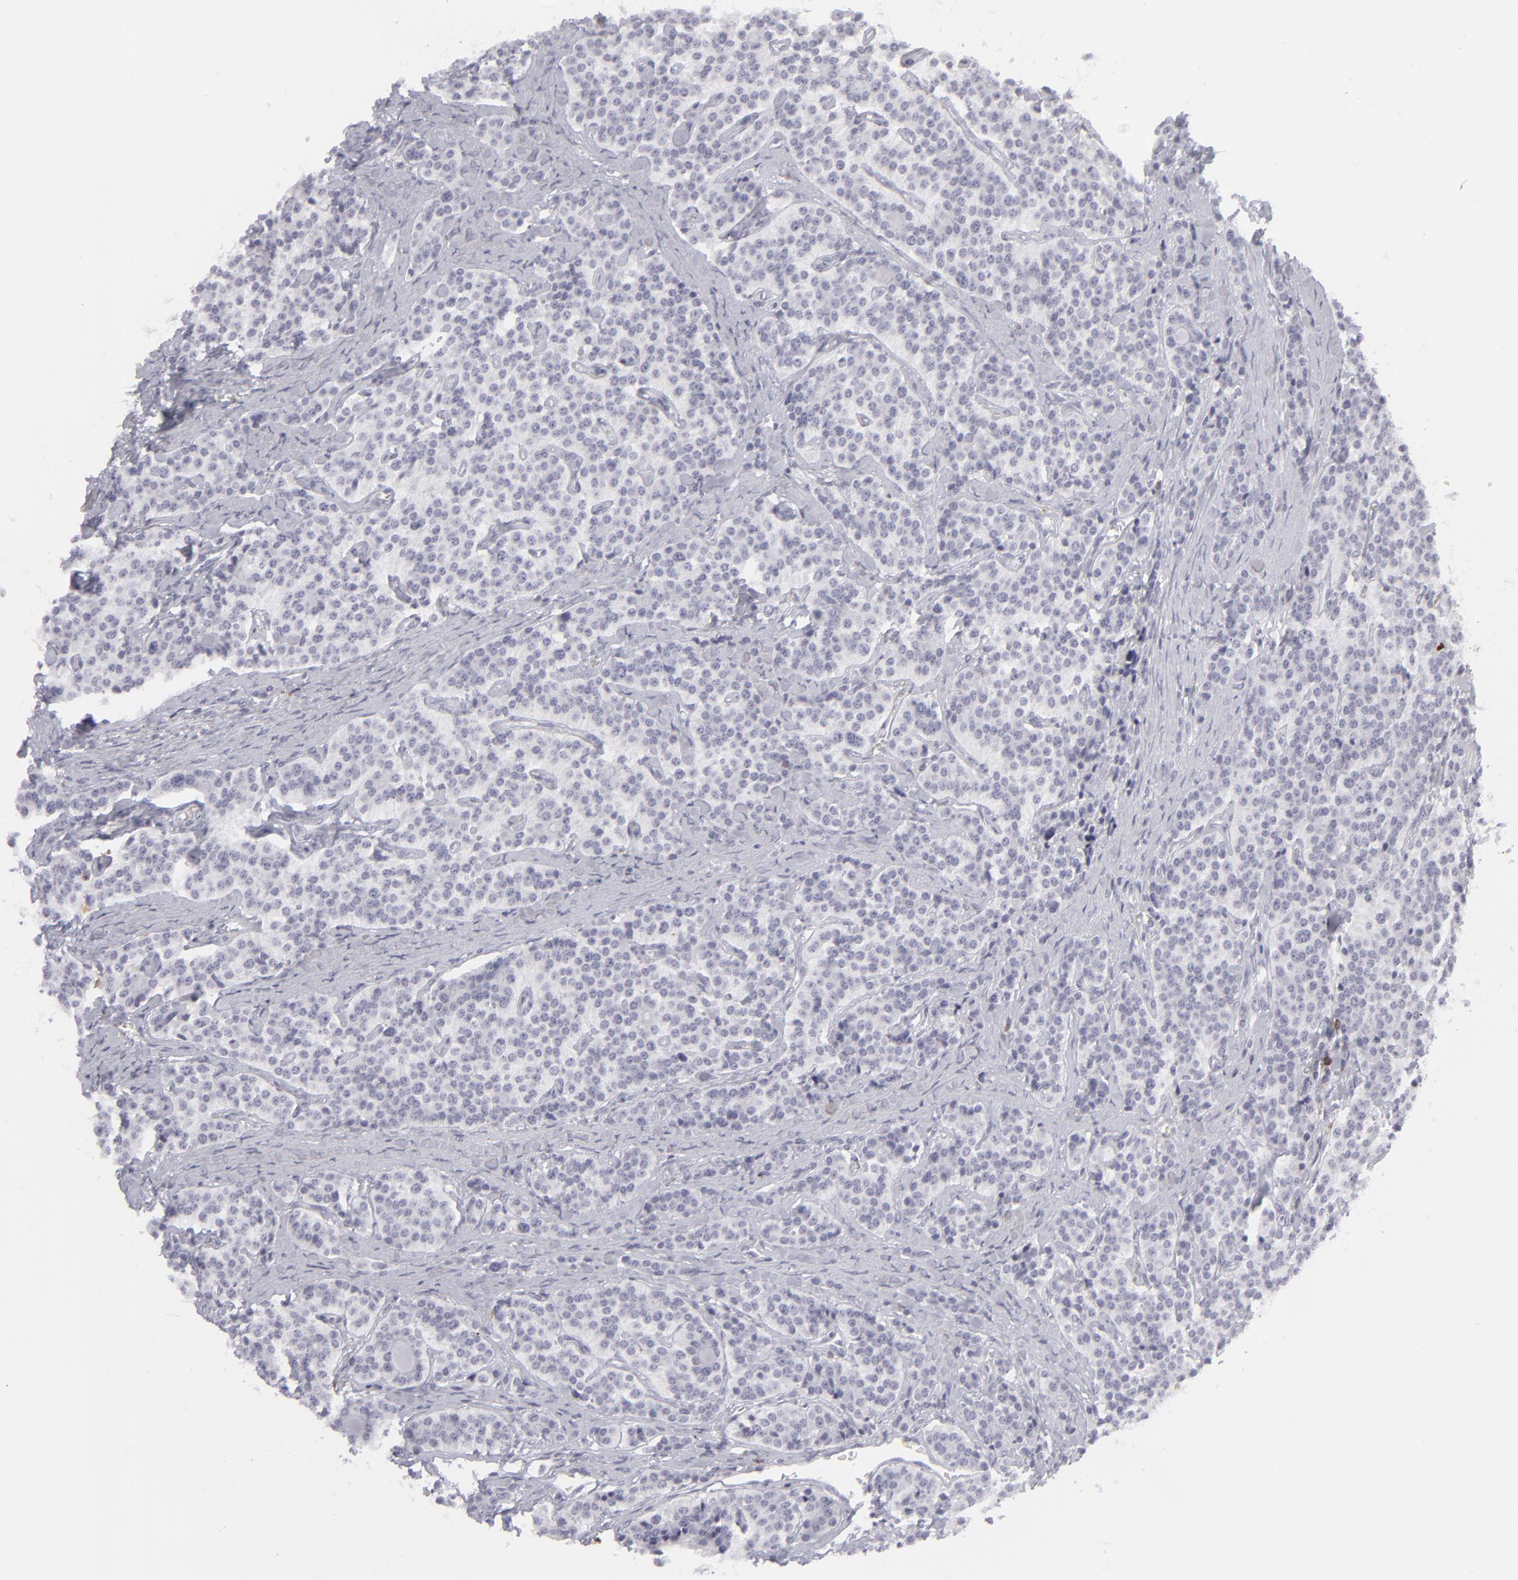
{"staining": {"intensity": "negative", "quantity": "none", "location": "none"}, "tissue": "carcinoid", "cell_type": "Tumor cells", "image_type": "cancer", "snomed": [{"axis": "morphology", "description": "Carcinoid, malignant, NOS"}, {"axis": "topography", "description": "Small intestine"}], "caption": "Photomicrograph shows no significant protein positivity in tumor cells of carcinoid. The staining was performed using DAB (3,3'-diaminobenzidine) to visualize the protein expression in brown, while the nuclei were stained in blue with hematoxylin (Magnification: 20x).", "gene": "CD7", "patient": {"sex": "male", "age": 63}}